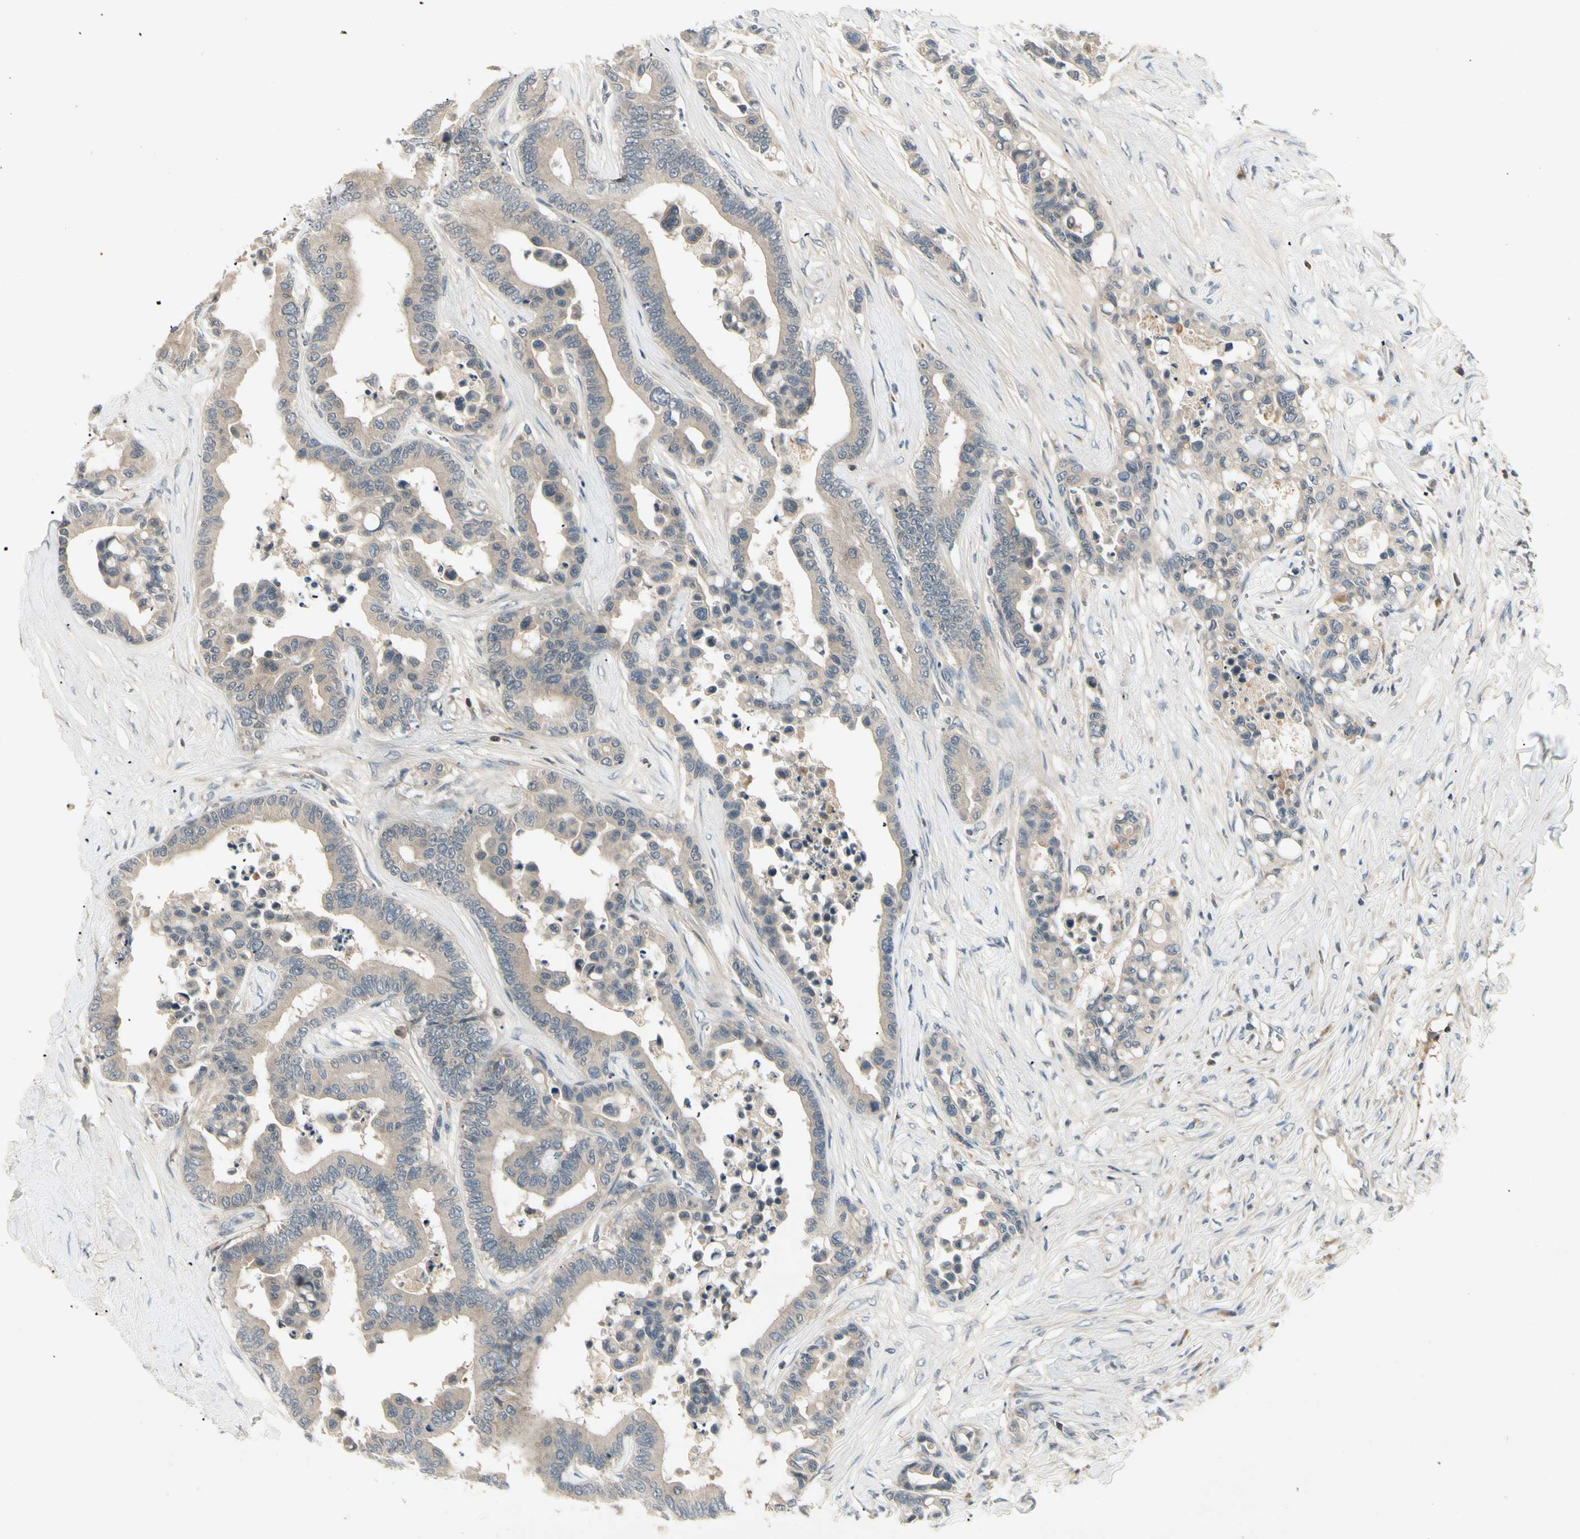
{"staining": {"intensity": "weak", "quantity": ">75%", "location": "cytoplasmic/membranous"}, "tissue": "colorectal cancer", "cell_type": "Tumor cells", "image_type": "cancer", "snomed": [{"axis": "morphology", "description": "Normal tissue, NOS"}, {"axis": "morphology", "description": "Adenocarcinoma, NOS"}, {"axis": "topography", "description": "Colon"}], "caption": "High-power microscopy captured an immunohistochemistry micrograph of colorectal cancer, revealing weak cytoplasmic/membranous staining in approximately >75% of tumor cells. Immunohistochemistry stains the protein of interest in brown and the nuclei are stained blue.", "gene": "CCL4", "patient": {"sex": "male", "age": 82}}